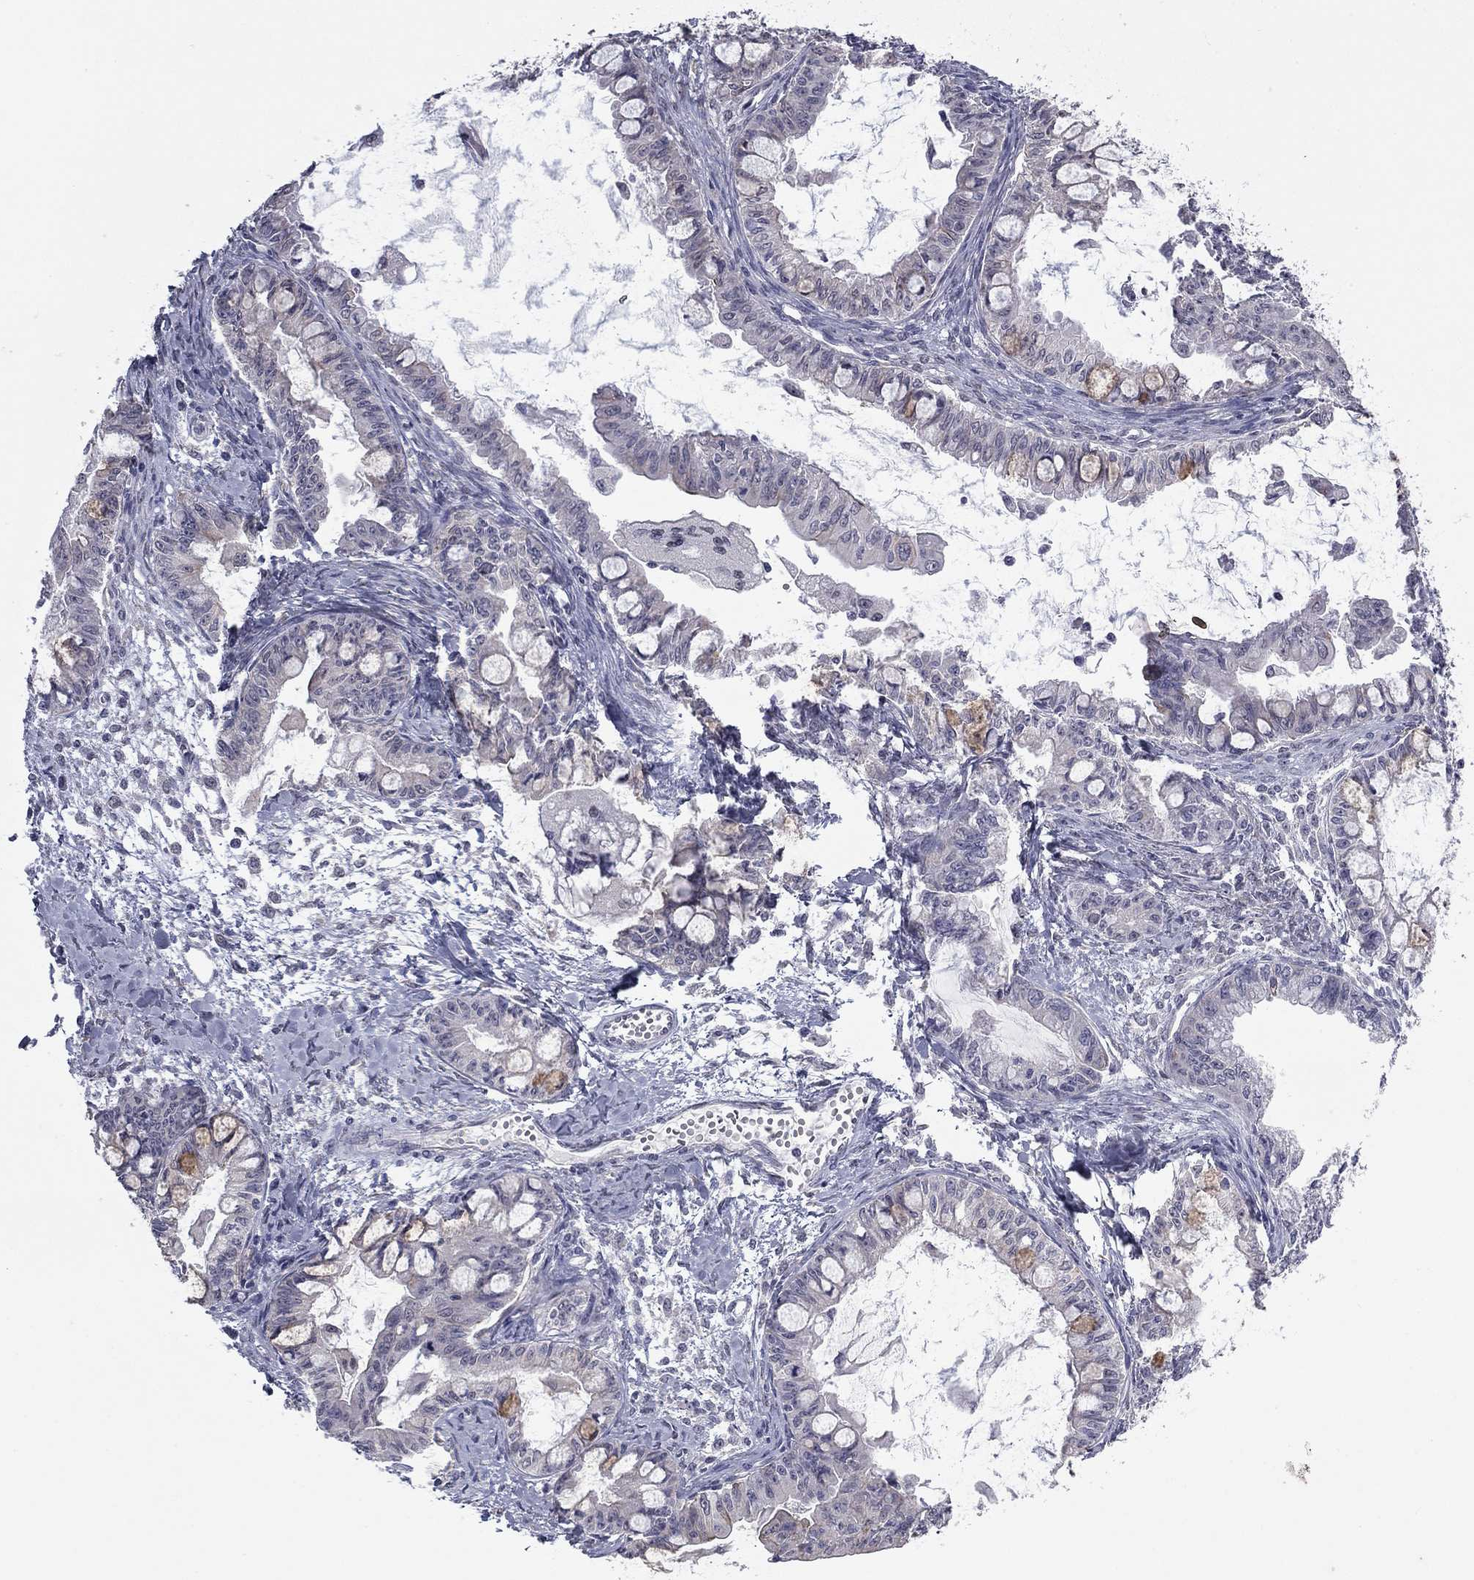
{"staining": {"intensity": "moderate", "quantity": "<25%", "location": "cytoplasmic/membranous"}, "tissue": "ovarian cancer", "cell_type": "Tumor cells", "image_type": "cancer", "snomed": [{"axis": "morphology", "description": "Cystadenocarcinoma, mucinous, NOS"}, {"axis": "topography", "description": "Ovary"}], "caption": "Ovarian cancer stained with DAB immunohistochemistry shows low levels of moderate cytoplasmic/membranous staining in about <25% of tumor cells. The protein of interest is shown in brown color, while the nuclei are stained blue.", "gene": "PRRT2", "patient": {"sex": "female", "age": 63}}